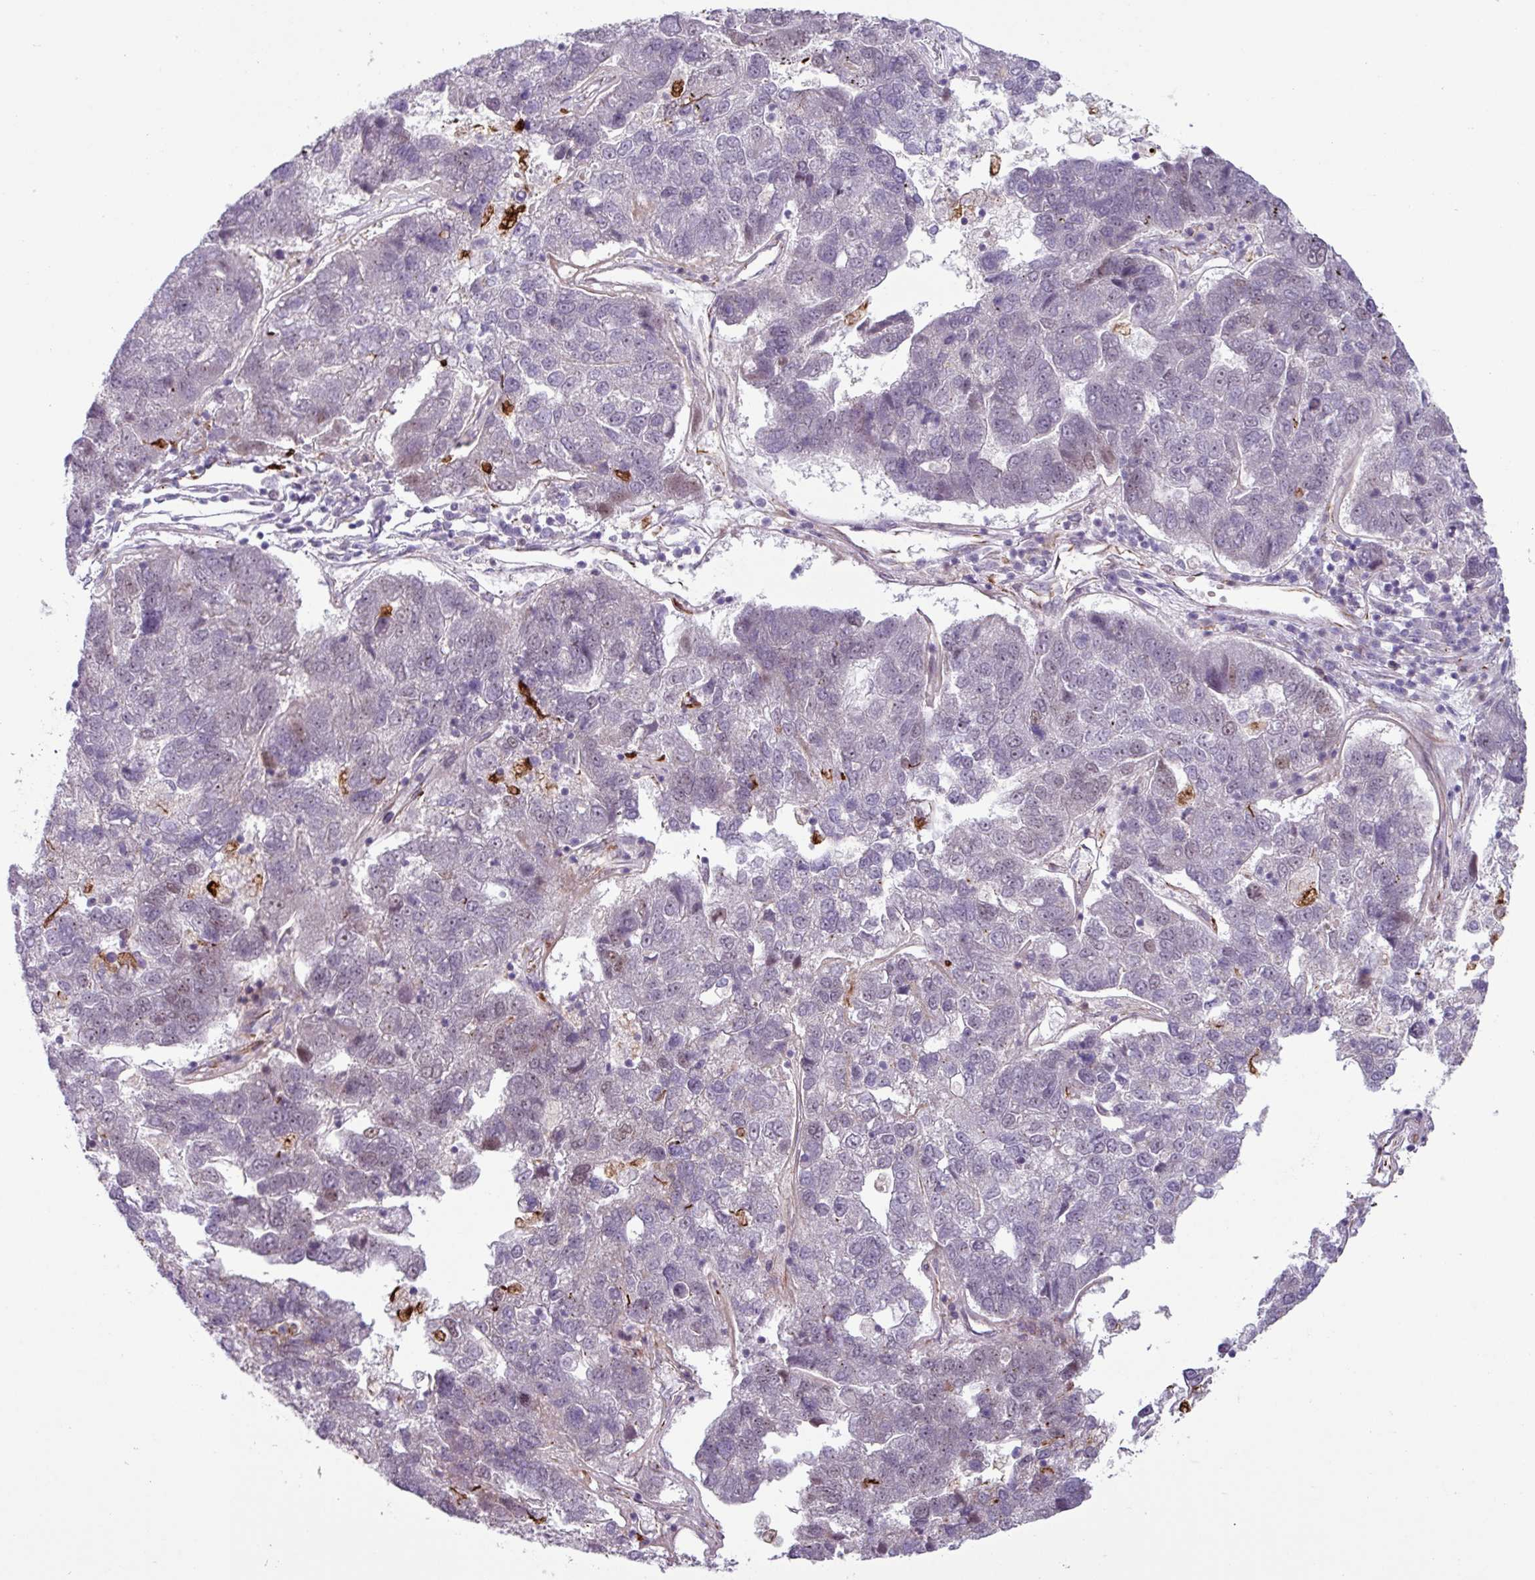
{"staining": {"intensity": "negative", "quantity": "none", "location": "none"}, "tissue": "pancreatic cancer", "cell_type": "Tumor cells", "image_type": "cancer", "snomed": [{"axis": "morphology", "description": "Adenocarcinoma, NOS"}, {"axis": "topography", "description": "Pancreas"}], "caption": "IHC of pancreatic adenocarcinoma exhibits no positivity in tumor cells.", "gene": "CHD3", "patient": {"sex": "female", "age": 61}}